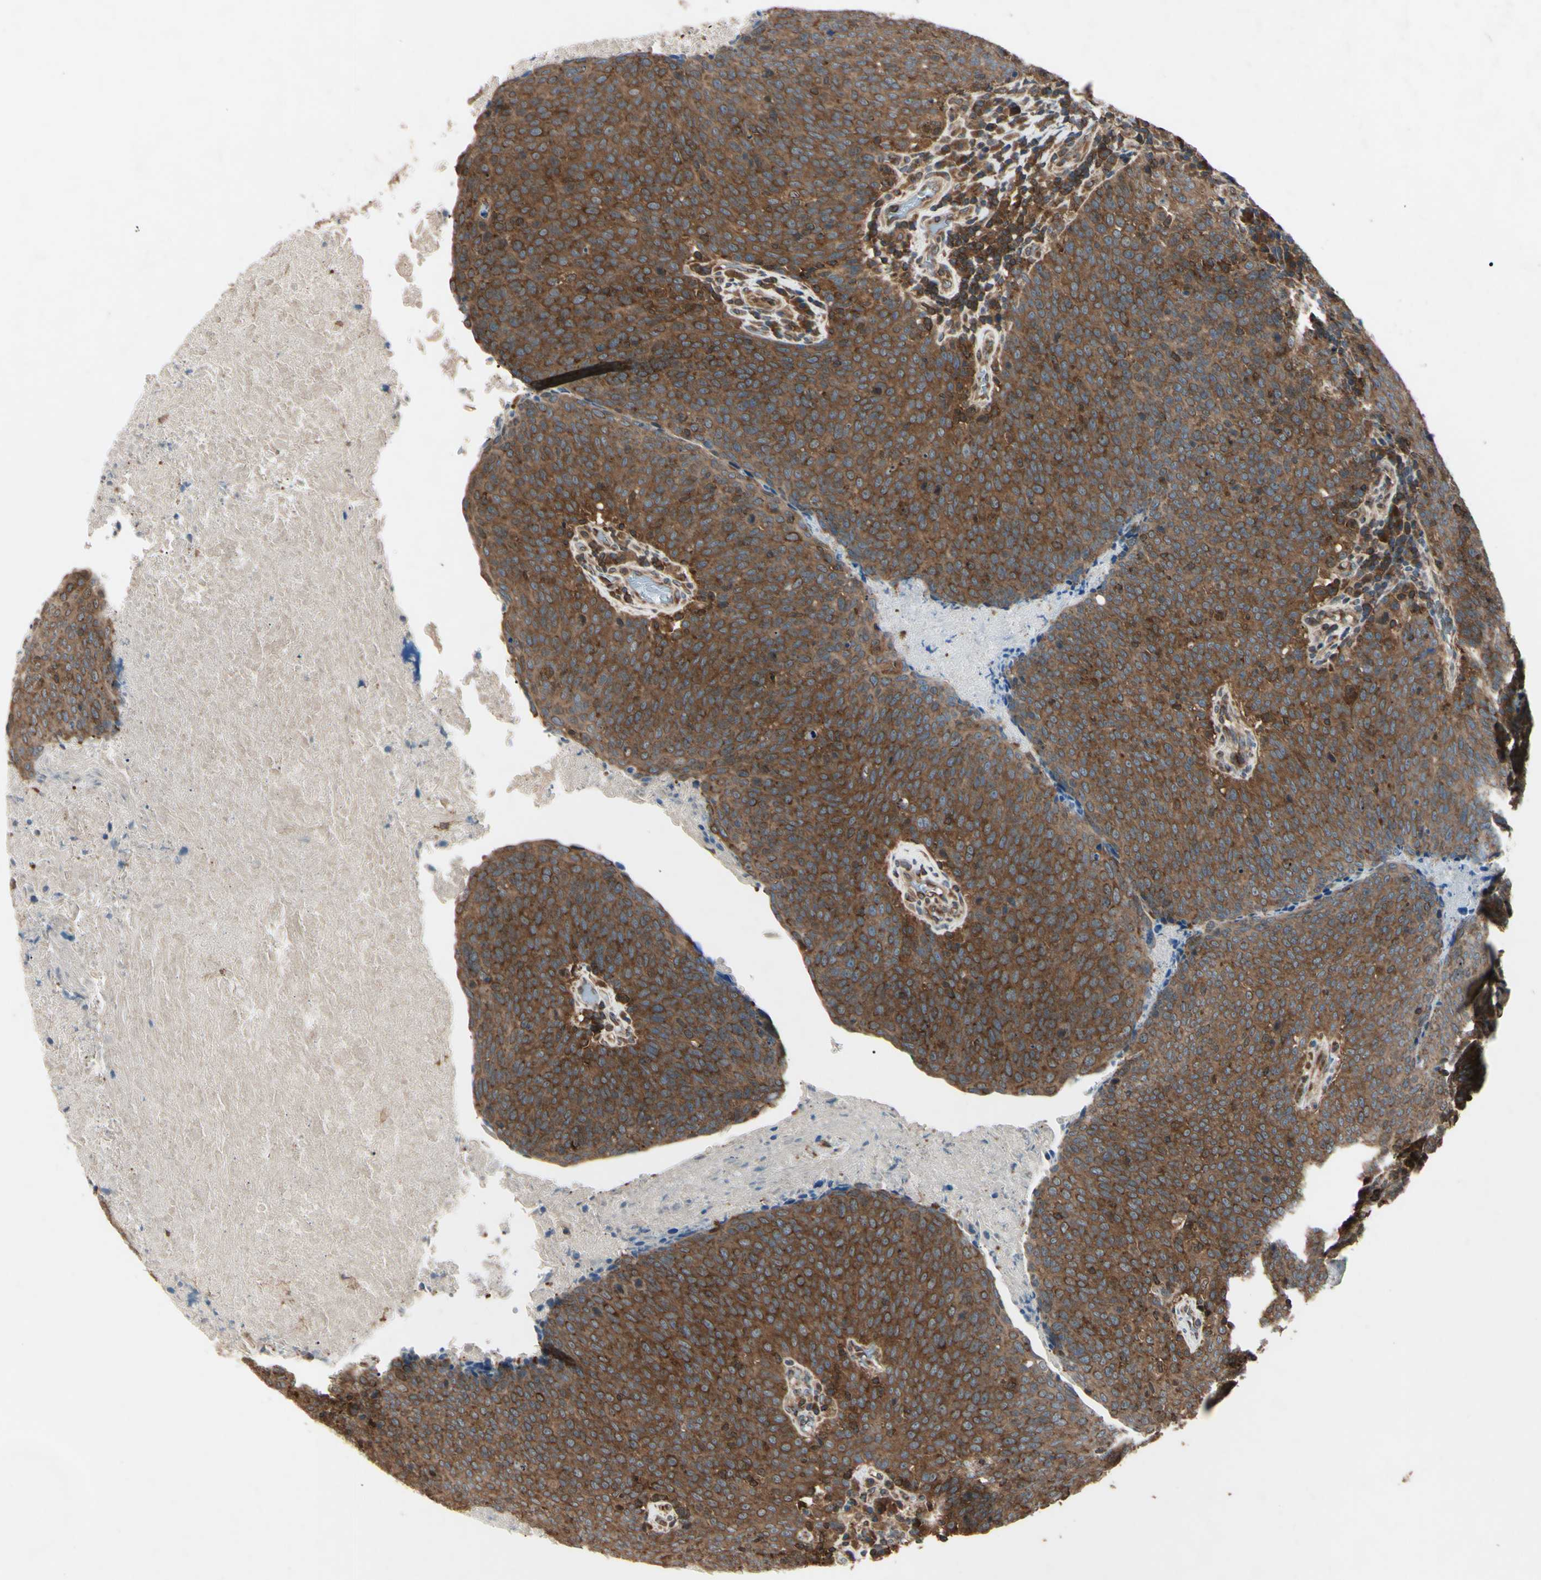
{"staining": {"intensity": "strong", "quantity": ">75%", "location": "cytoplasmic/membranous"}, "tissue": "head and neck cancer", "cell_type": "Tumor cells", "image_type": "cancer", "snomed": [{"axis": "morphology", "description": "Squamous cell carcinoma, NOS"}, {"axis": "morphology", "description": "Squamous cell carcinoma, metastatic, NOS"}, {"axis": "topography", "description": "Lymph node"}, {"axis": "topography", "description": "Head-Neck"}], "caption": "A high amount of strong cytoplasmic/membranous positivity is appreciated in approximately >75% of tumor cells in head and neck cancer tissue.", "gene": "MAPRE1", "patient": {"sex": "male", "age": 62}}